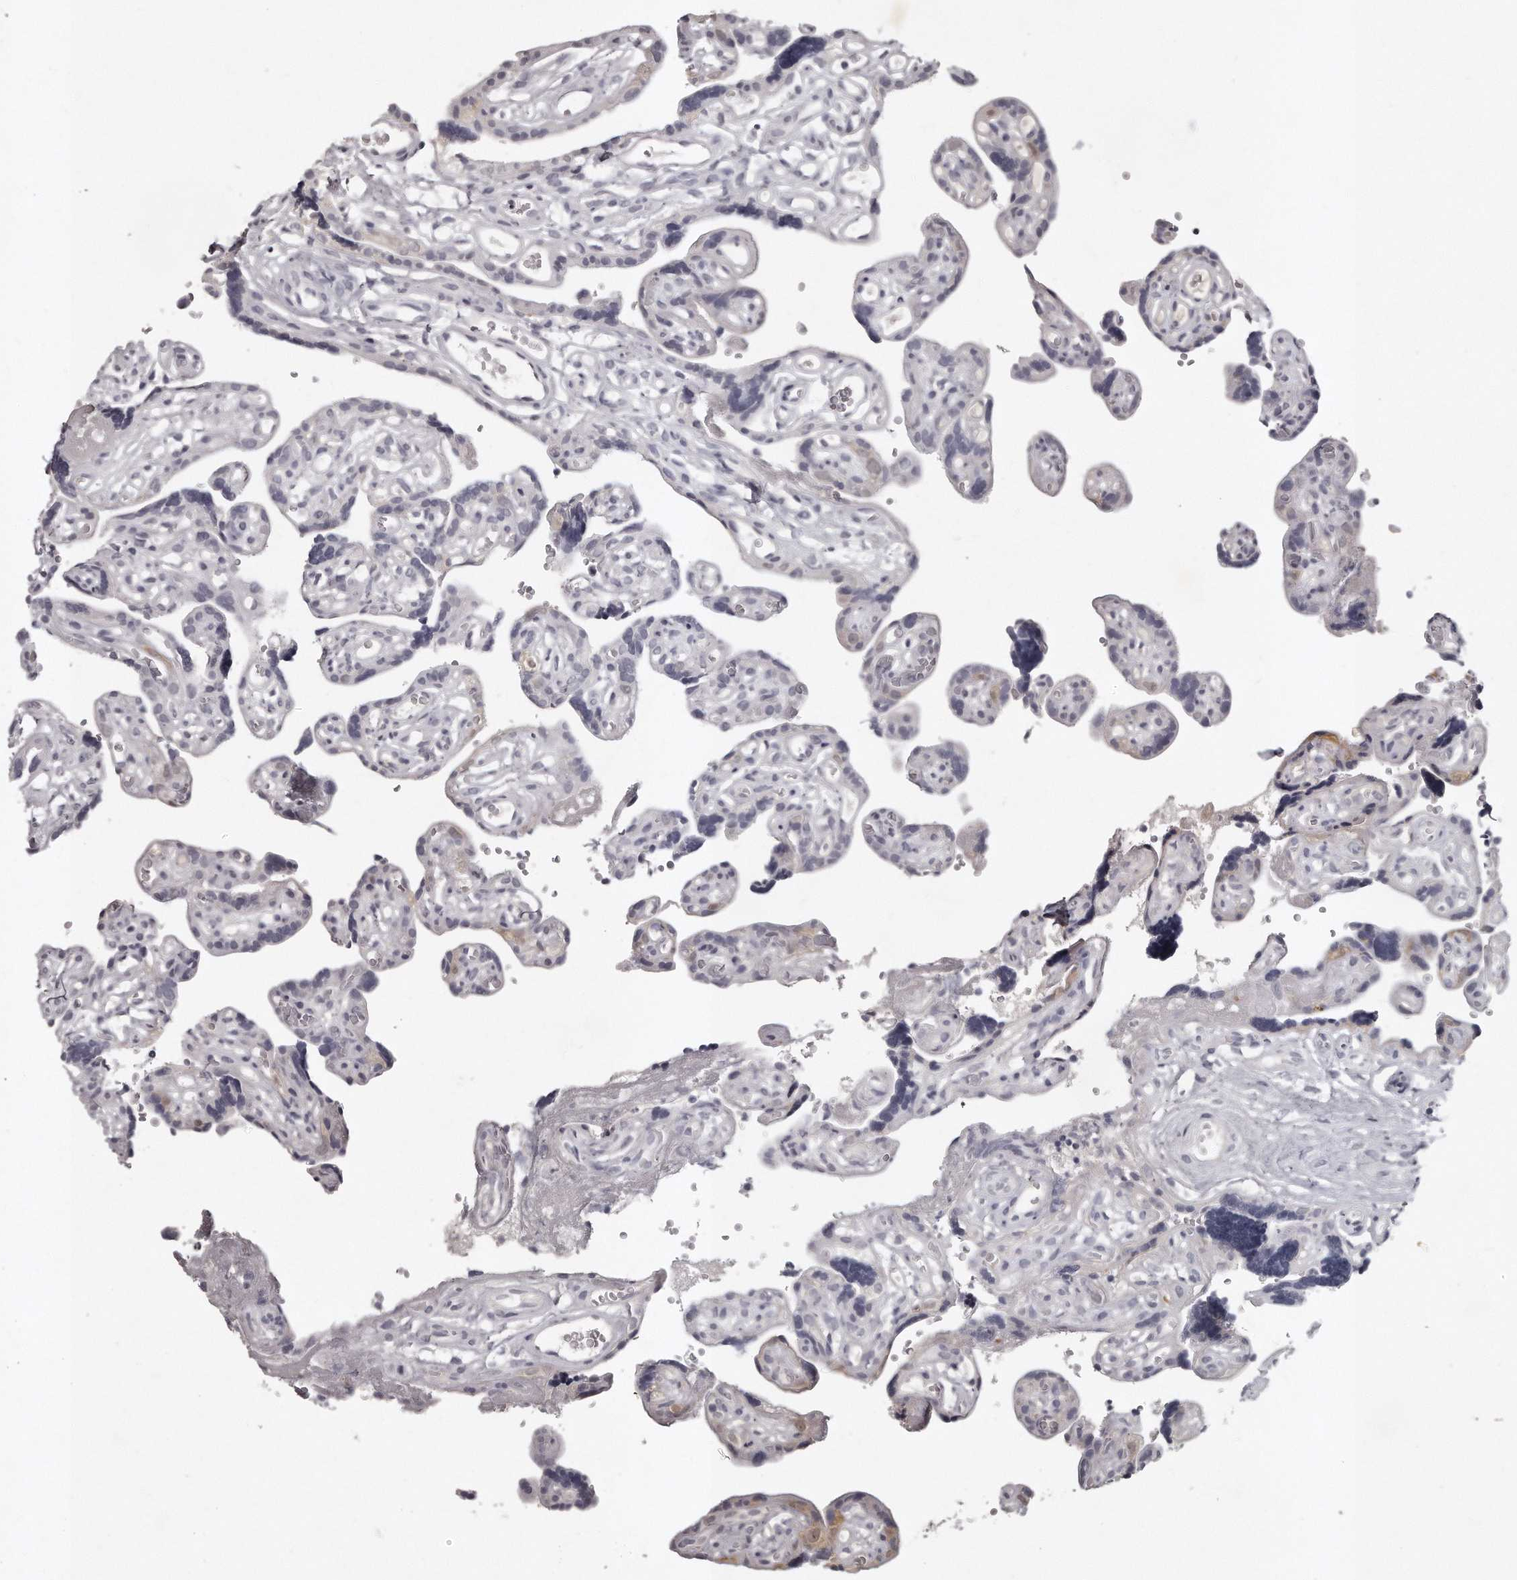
{"staining": {"intensity": "negative", "quantity": "none", "location": "none"}, "tissue": "placenta", "cell_type": "Decidual cells", "image_type": "normal", "snomed": [{"axis": "morphology", "description": "Normal tissue, NOS"}, {"axis": "topography", "description": "Placenta"}], "caption": "High magnification brightfield microscopy of unremarkable placenta stained with DAB (brown) and counterstained with hematoxylin (blue): decidual cells show no significant expression.", "gene": "GGCT", "patient": {"sex": "female", "age": 30}}